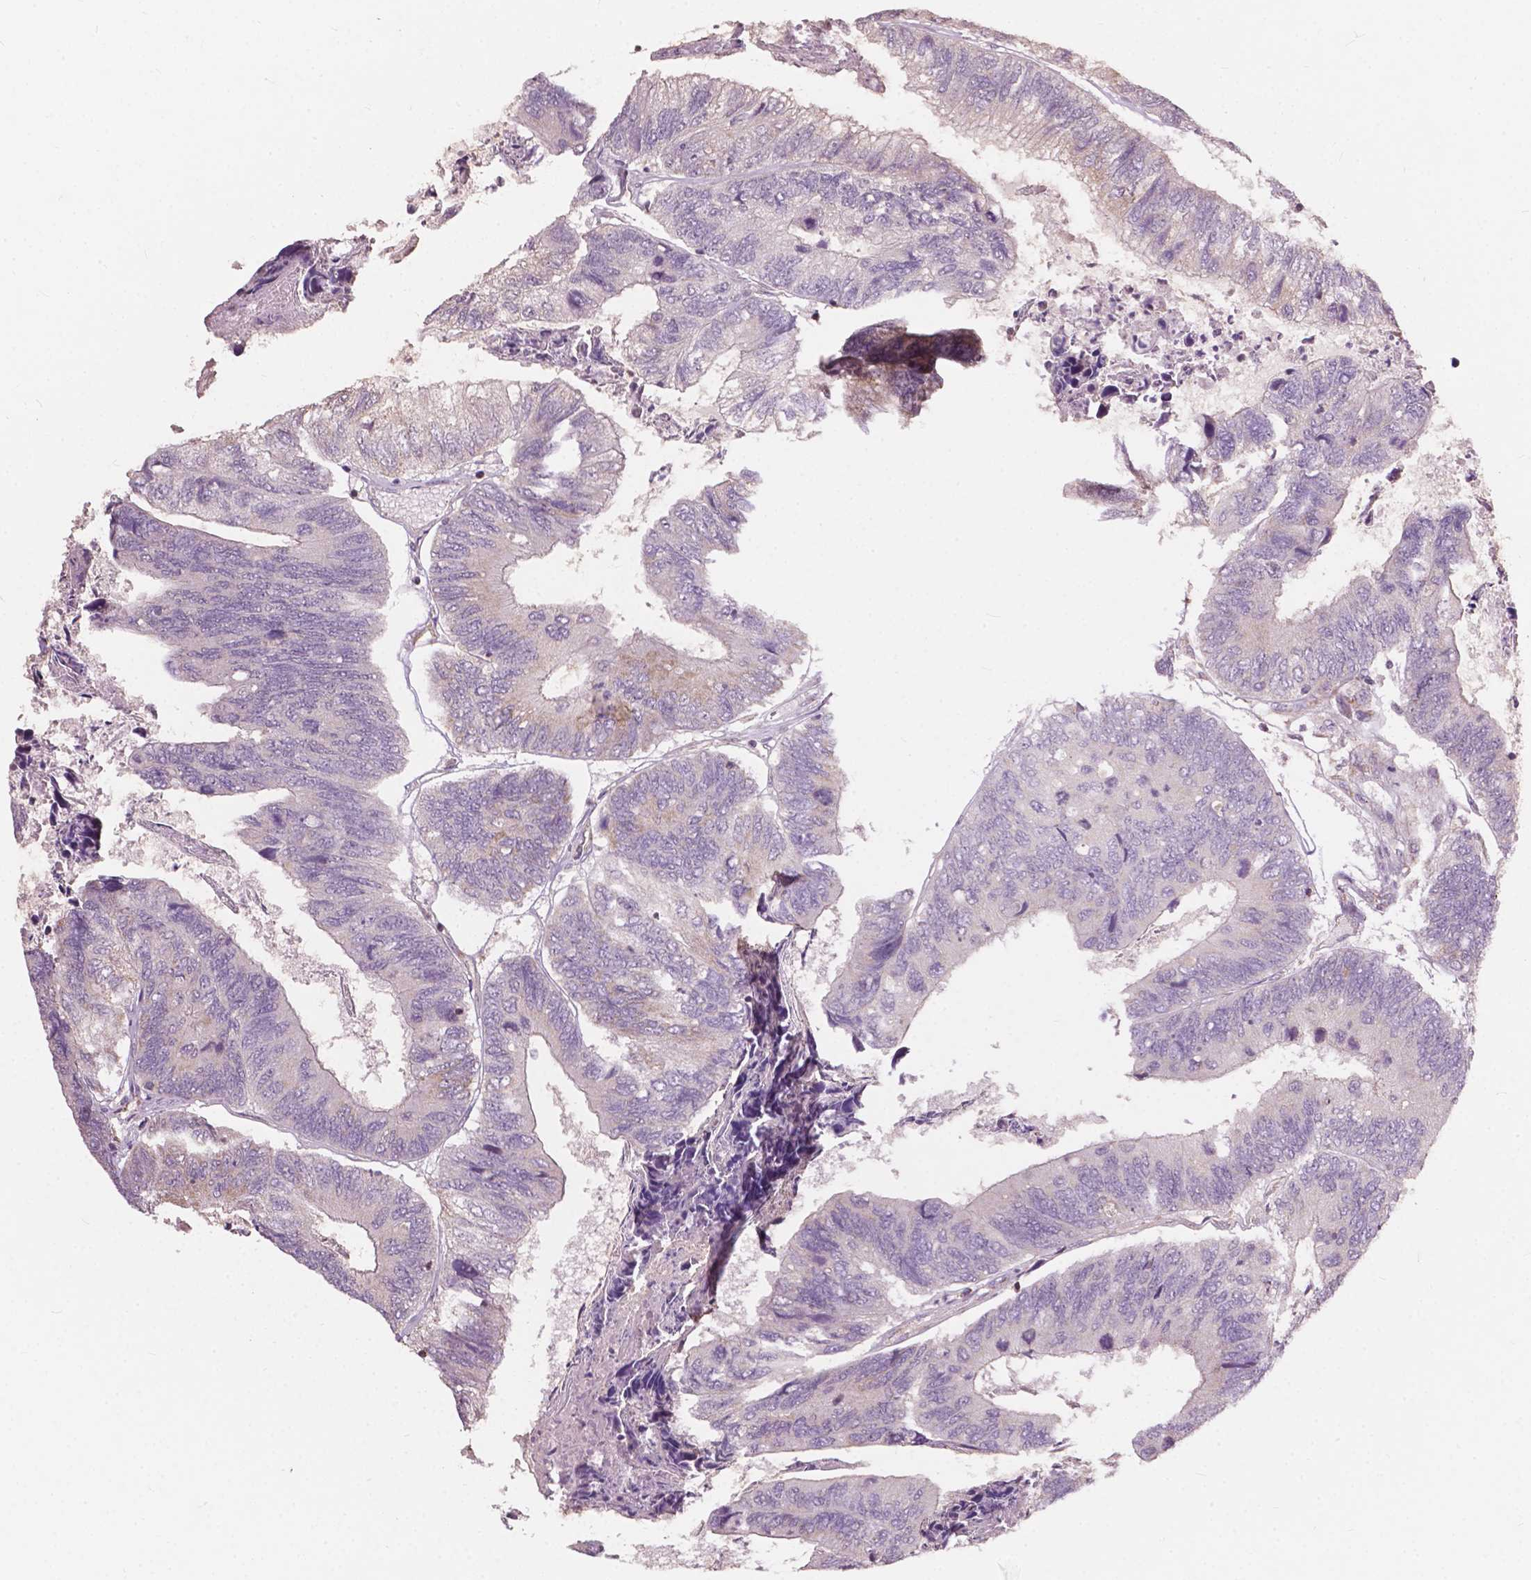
{"staining": {"intensity": "weak", "quantity": "25%-75%", "location": "cytoplasmic/membranous"}, "tissue": "colorectal cancer", "cell_type": "Tumor cells", "image_type": "cancer", "snomed": [{"axis": "morphology", "description": "Adenocarcinoma, NOS"}, {"axis": "topography", "description": "Colon"}], "caption": "Colorectal cancer (adenocarcinoma) stained with a brown dye shows weak cytoplasmic/membranous positive staining in about 25%-75% of tumor cells.", "gene": "NDUFA10", "patient": {"sex": "female", "age": 67}}